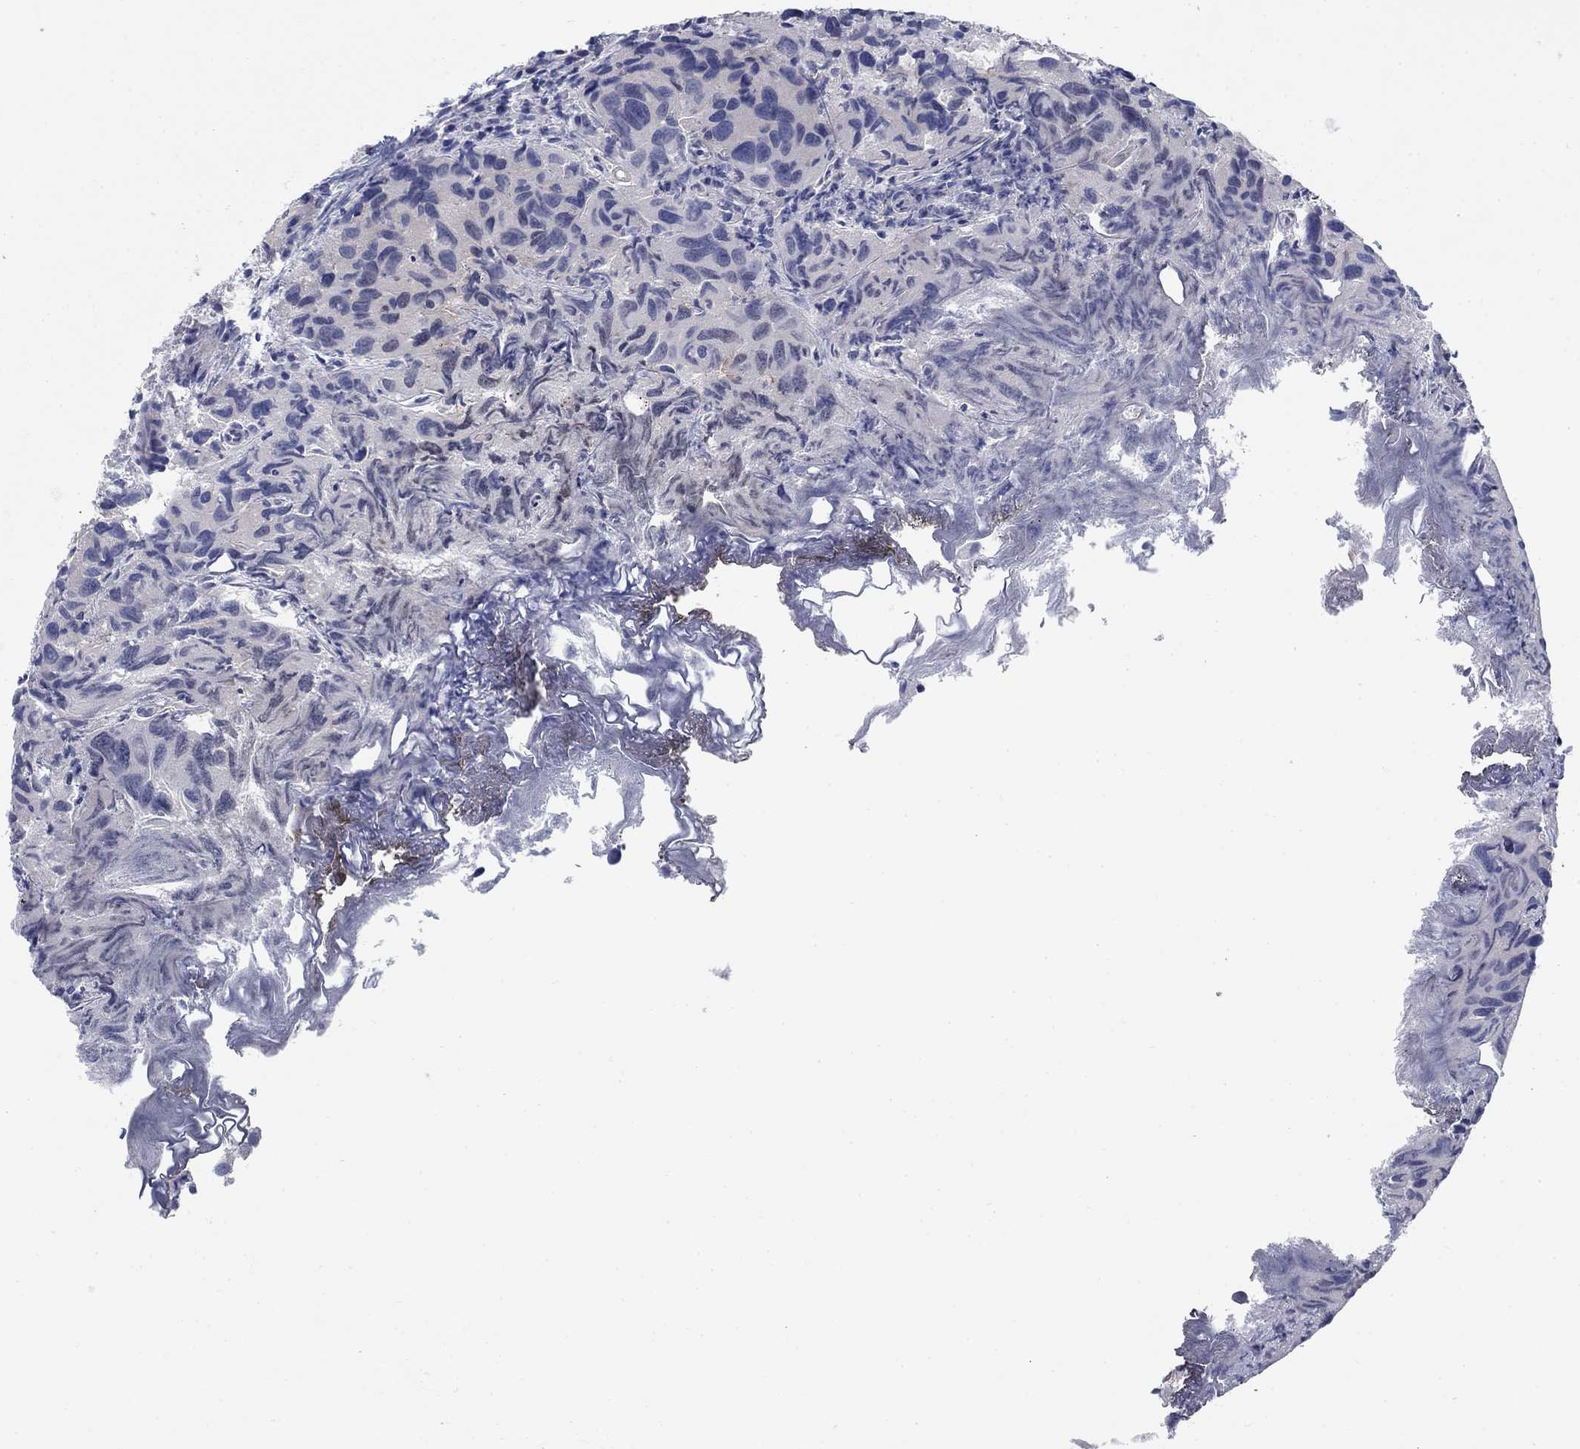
{"staining": {"intensity": "negative", "quantity": "none", "location": "none"}, "tissue": "urothelial cancer", "cell_type": "Tumor cells", "image_type": "cancer", "snomed": [{"axis": "morphology", "description": "Urothelial carcinoma, High grade"}, {"axis": "topography", "description": "Urinary bladder"}], "caption": "Tumor cells show no significant expression in urothelial cancer.", "gene": "DNER", "patient": {"sex": "male", "age": 79}}